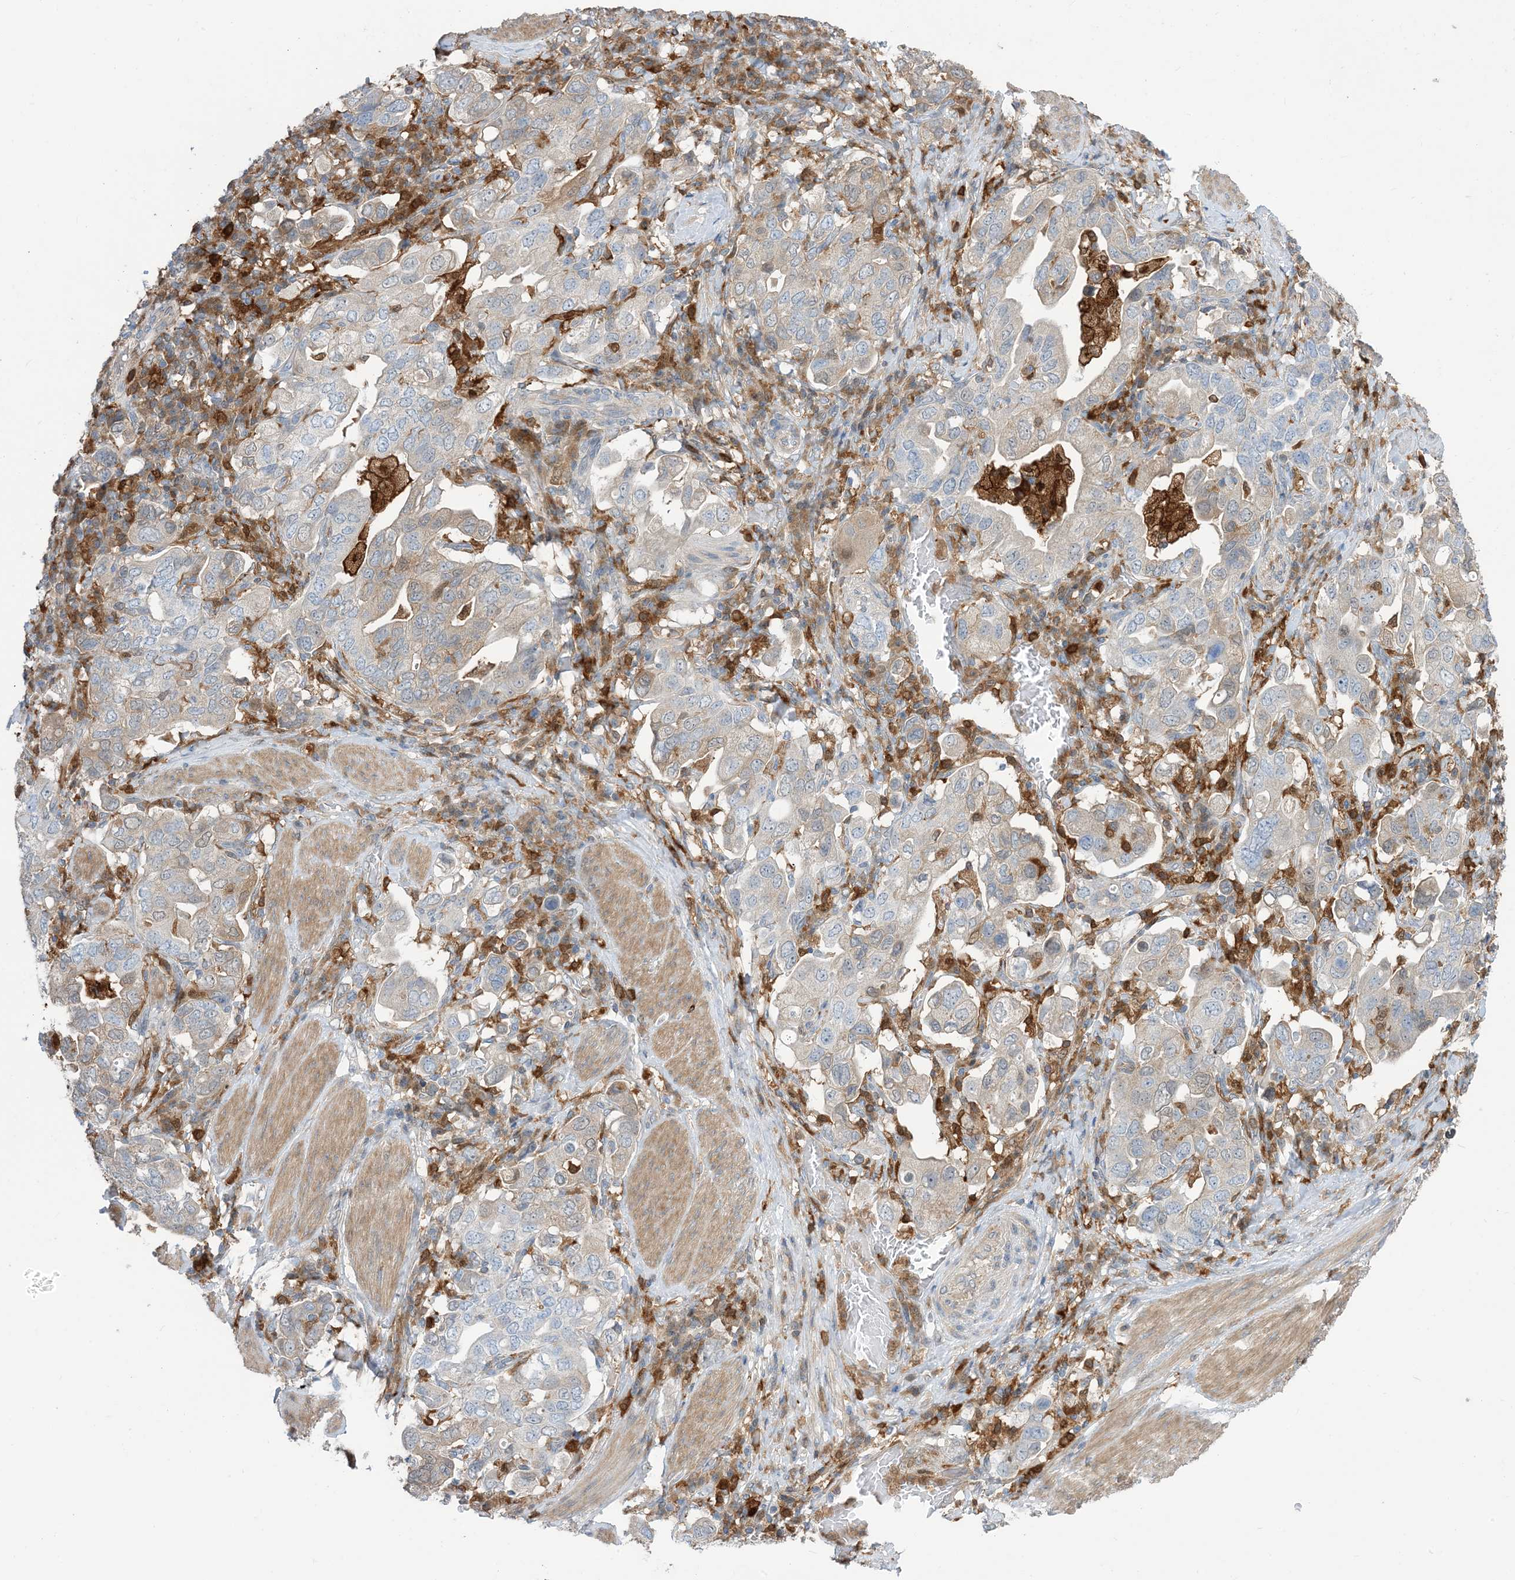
{"staining": {"intensity": "weak", "quantity": "<25%", "location": "cytoplasmic/membranous"}, "tissue": "stomach cancer", "cell_type": "Tumor cells", "image_type": "cancer", "snomed": [{"axis": "morphology", "description": "Adenocarcinoma, NOS"}, {"axis": "topography", "description": "Stomach, upper"}], "caption": "A photomicrograph of human stomach cancer is negative for staining in tumor cells.", "gene": "NAGK", "patient": {"sex": "male", "age": 62}}